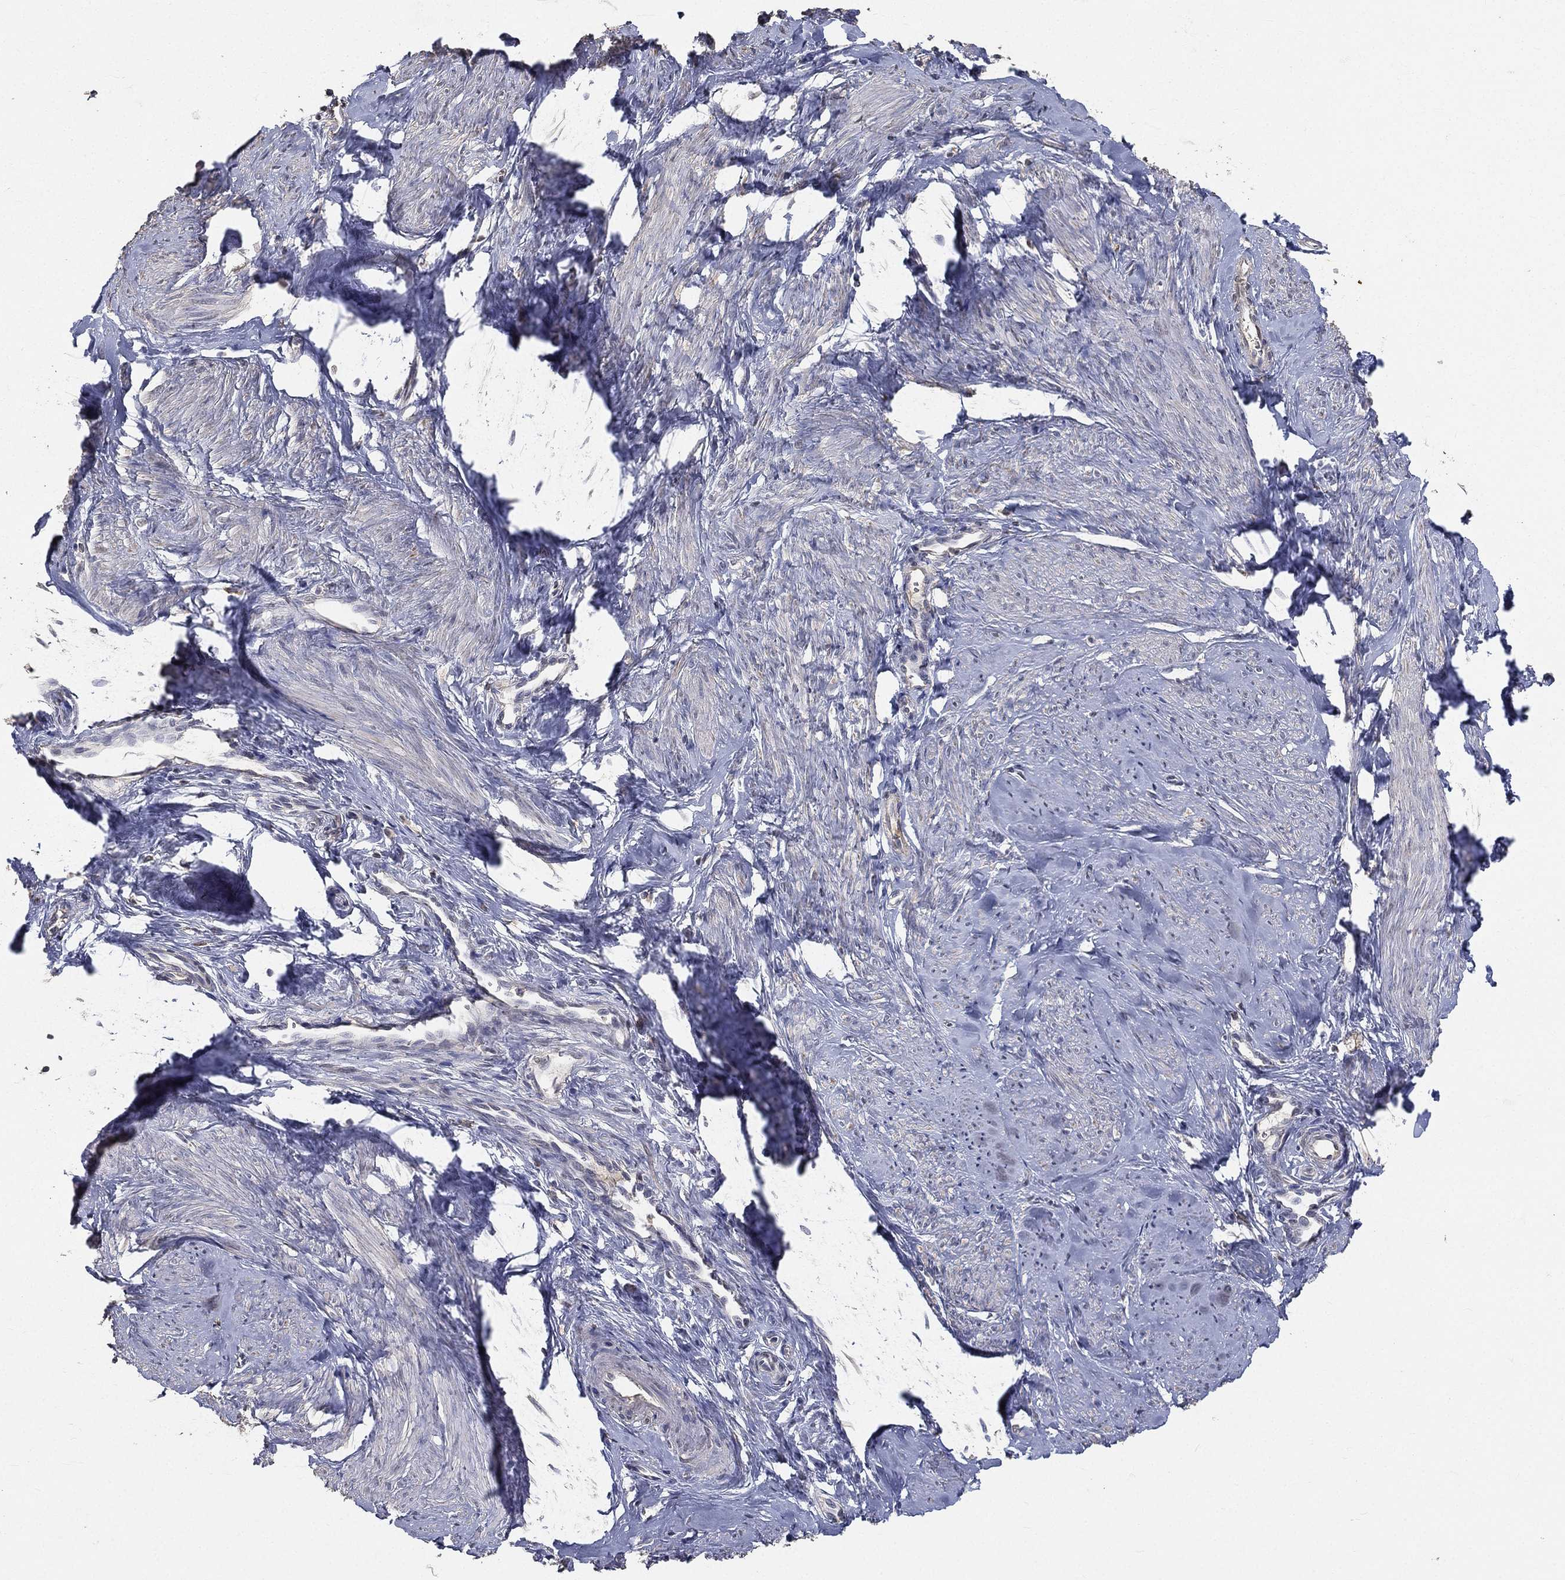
{"staining": {"intensity": "negative", "quantity": "none", "location": "none"}, "tissue": "smooth muscle", "cell_type": "Smooth muscle cells", "image_type": "normal", "snomed": [{"axis": "morphology", "description": "Normal tissue, NOS"}, {"axis": "topography", "description": "Smooth muscle"}], "caption": "Immunohistochemistry of unremarkable human smooth muscle shows no positivity in smooth muscle cells.", "gene": "SNAP25", "patient": {"sex": "female", "age": 48}}